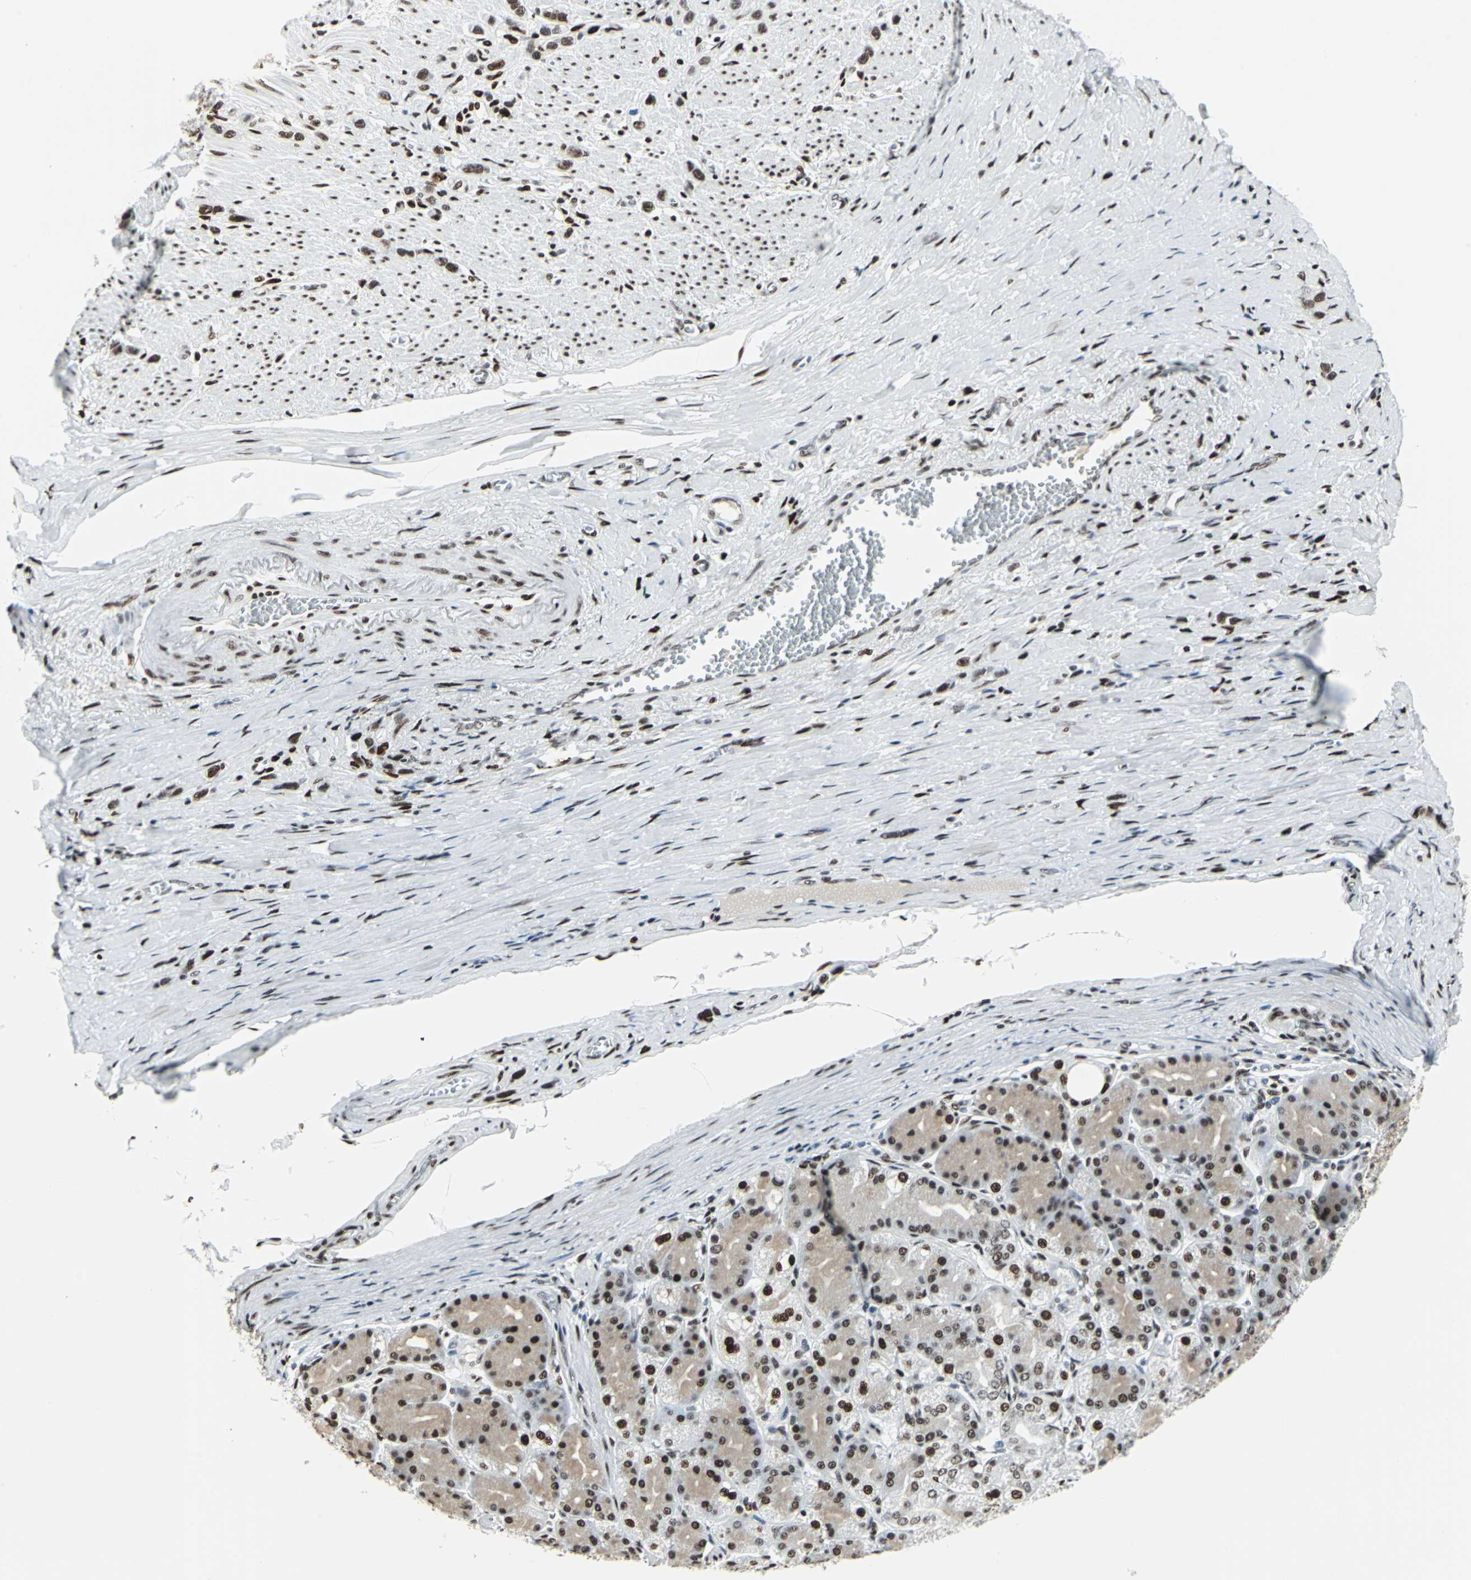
{"staining": {"intensity": "strong", "quantity": ">75%", "location": "nuclear"}, "tissue": "stomach cancer", "cell_type": "Tumor cells", "image_type": "cancer", "snomed": [{"axis": "morphology", "description": "Normal tissue, NOS"}, {"axis": "morphology", "description": "Adenocarcinoma, NOS"}, {"axis": "morphology", "description": "Adenocarcinoma, High grade"}, {"axis": "topography", "description": "Stomach, upper"}, {"axis": "topography", "description": "Stomach"}], "caption": "Immunohistochemistry (IHC) photomicrograph of stomach cancer stained for a protein (brown), which exhibits high levels of strong nuclear expression in approximately >75% of tumor cells.", "gene": "HDAC2", "patient": {"sex": "female", "age": 65}}